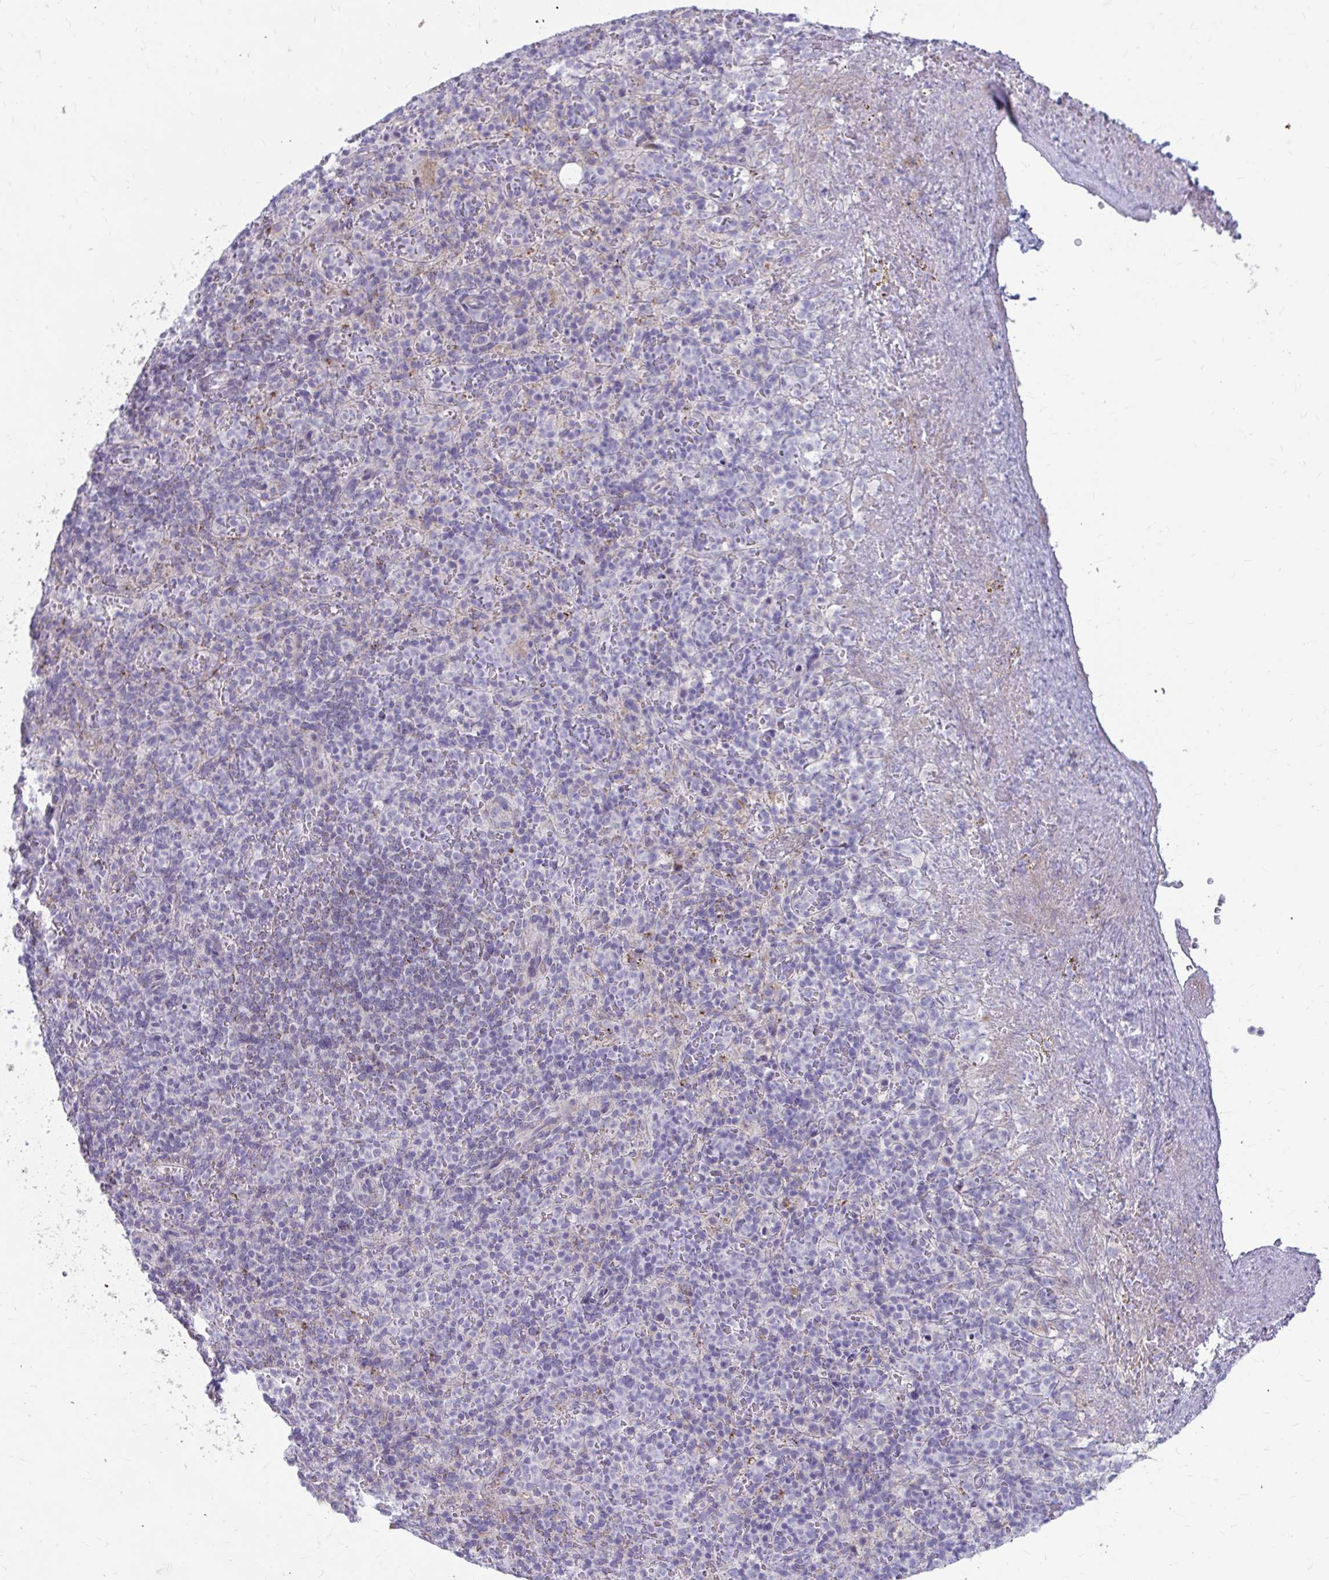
{"staining": {"intensity": "negative", "quantity": "none", "location": "none"}, "tissue": "spleen", "cell_type": "Cells in red pulp", "image_type": "normal", "snomed": [{"axis": "morphology", "description": "Normal tissue, NOS"}, {"axis": "topography", "description": "Spleen"}], "caption": "This is an immunohistochemistry (IHC) photomicrograph of unremarkable human spleen. There is no positivity in cells in red pulp.", "gene": "MSMO1", "patient": {"sex": "female", "age": 74}}